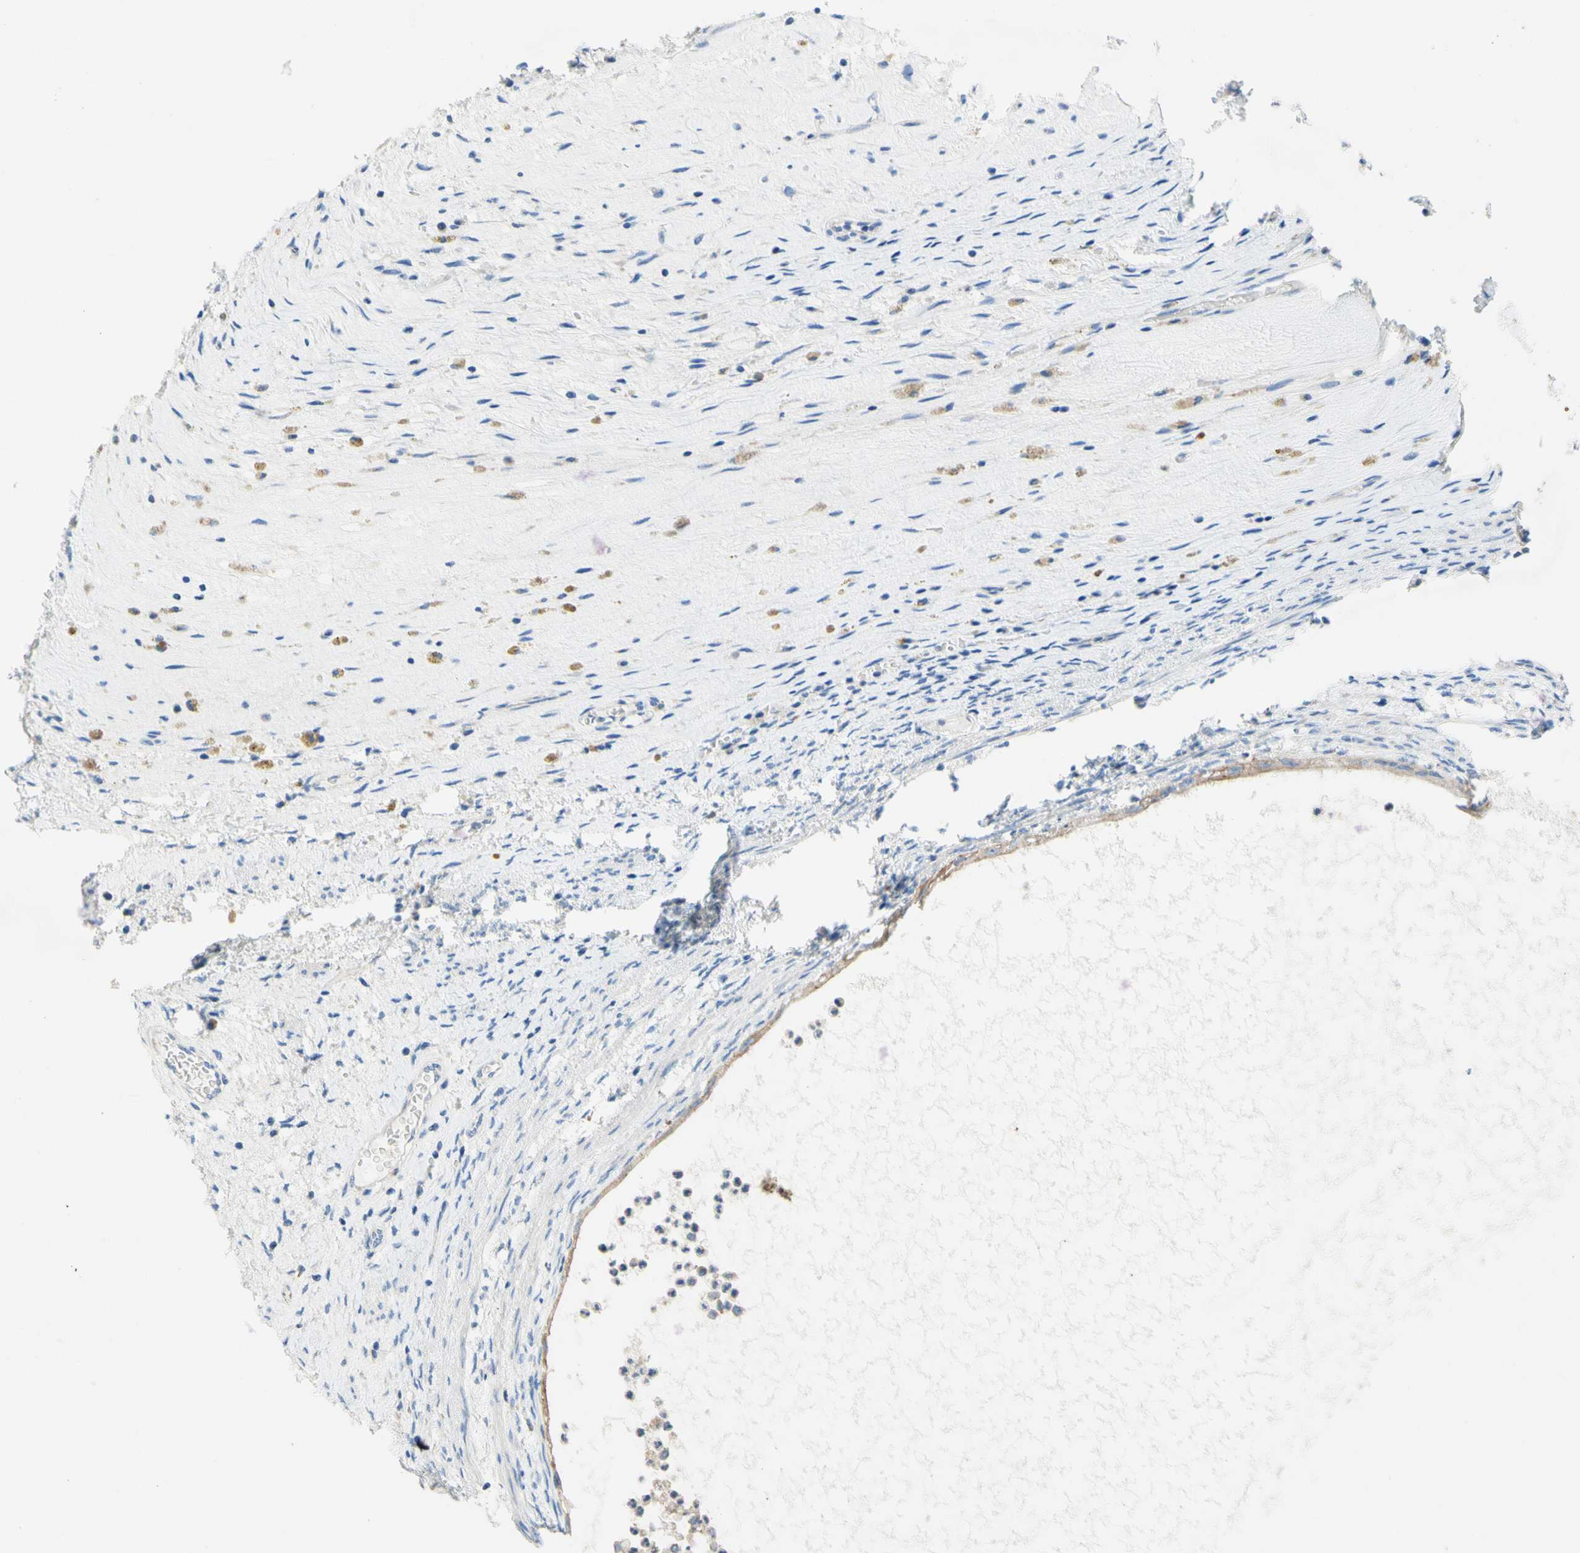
{"staining": {"intensity": "weak", "quantity": ">75%", "location": "cytoplasmic/membranous"}, "tissue": "testis cancer", "cell_type": "Tumor cells", "image_type": "cancer", "snomed": [{"axis": "morphology", "description": "Carcinoma, Embryonal, NOS"}, {"axis": "topography", "description": "Testis"}], "caption": "DAB immunohistochemical staining of human testis embryonal carcinoma exhibits weak cytoplasmic/membranous protein staining in approximately >75% of tumor cells.", "gene": "F3", "patient": {"sex": "male", "age": 26}}